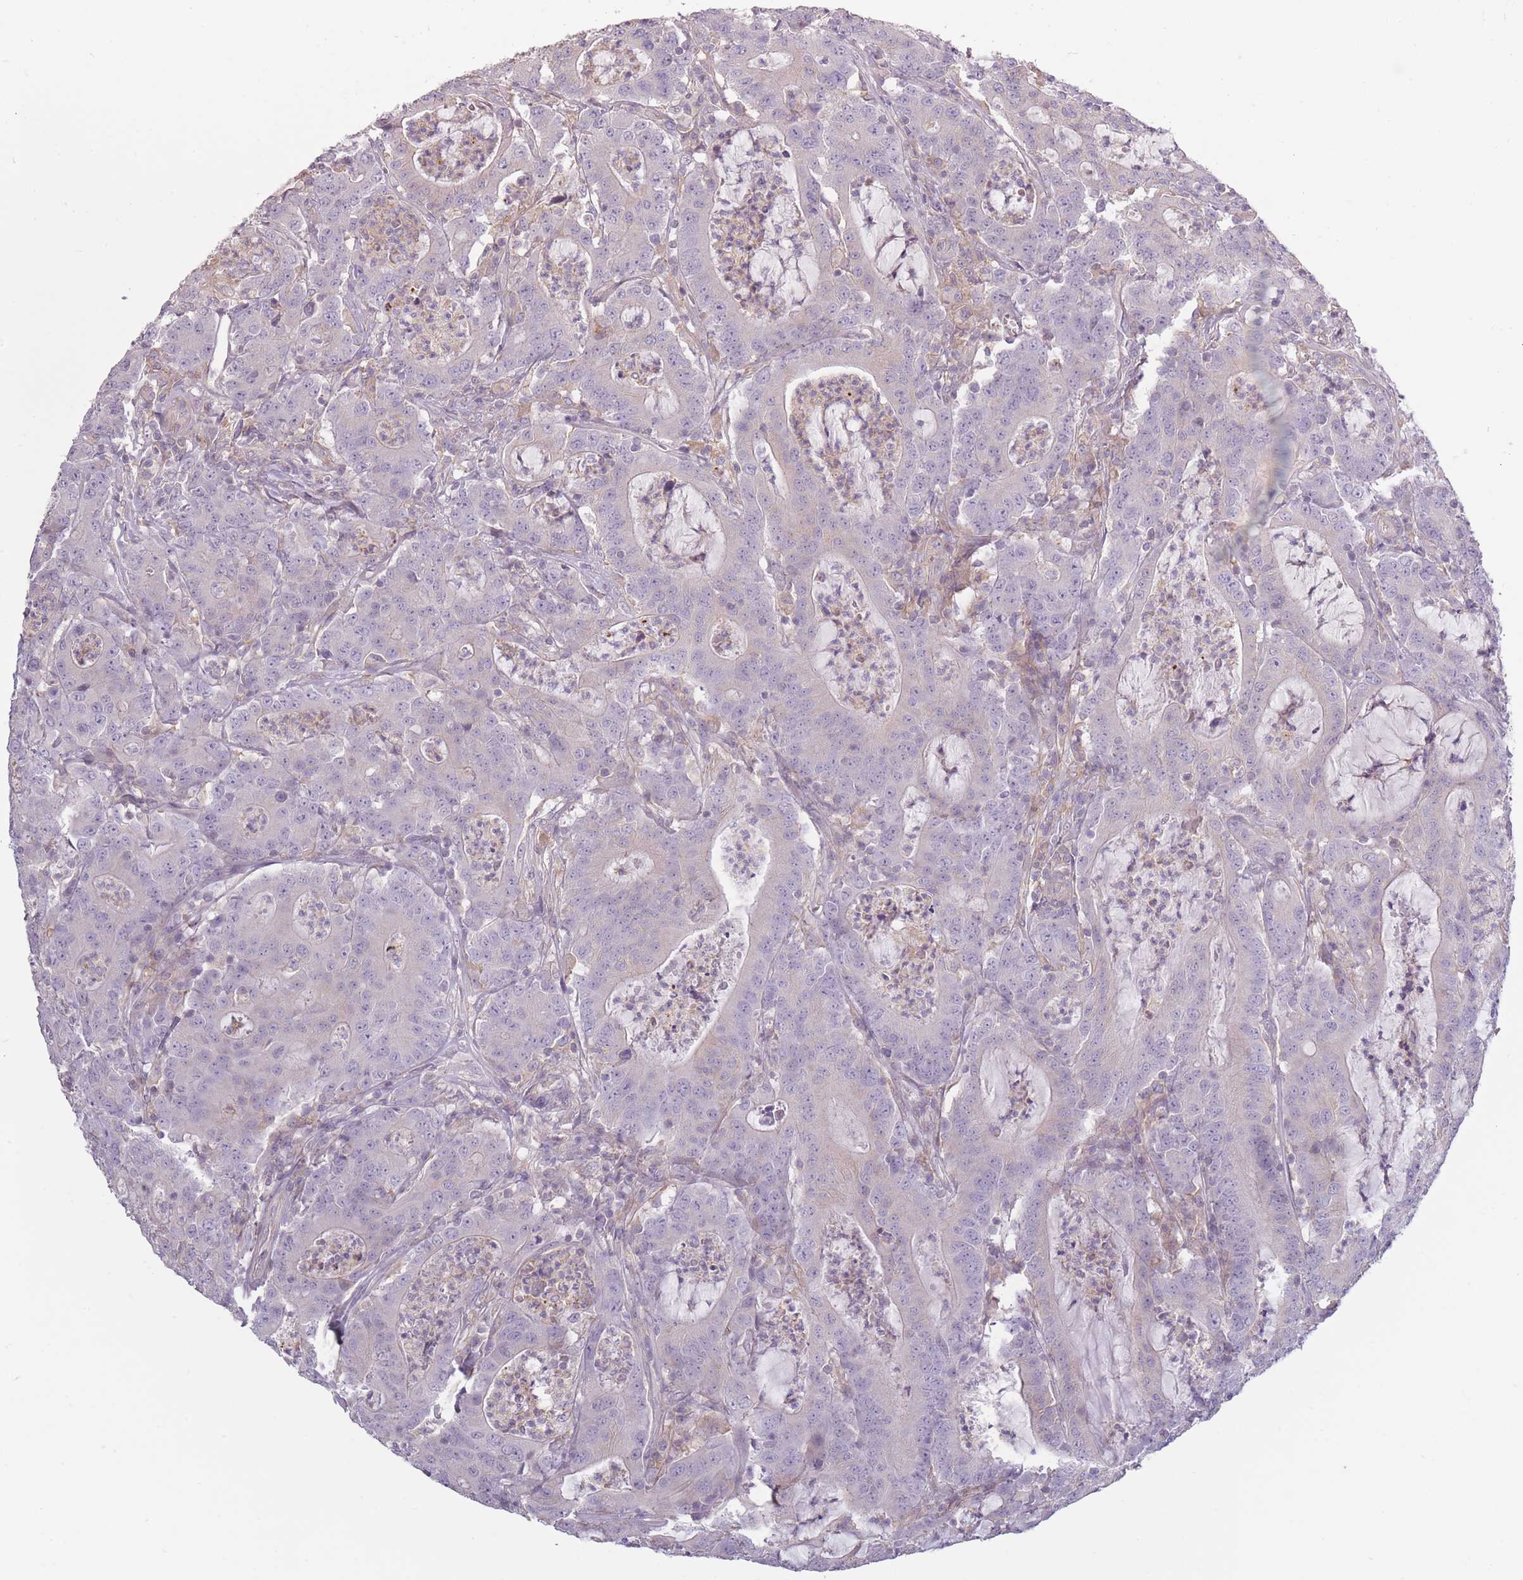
{"staining": {"intensity": "negative", "quantity": "none", "location": "none"}, "tissue": "colorectal cancer", "cell_type": "Tumor cells", "image_type": "cancer", "snomed": [{"axis": "morphology", "description": "Adenocarcinoma, NOS"}, {"axis": "topography", "description": "Colon"}], "caption": "This photomicrograph is of adenocarcinoma (colorectal) stained with IHC to label a protein in brown with the nuclei are counter-stained blue. There is no positivity in tumor cells.", "gene": "TET3", "patient": {"sex": "male", "age": 83}}